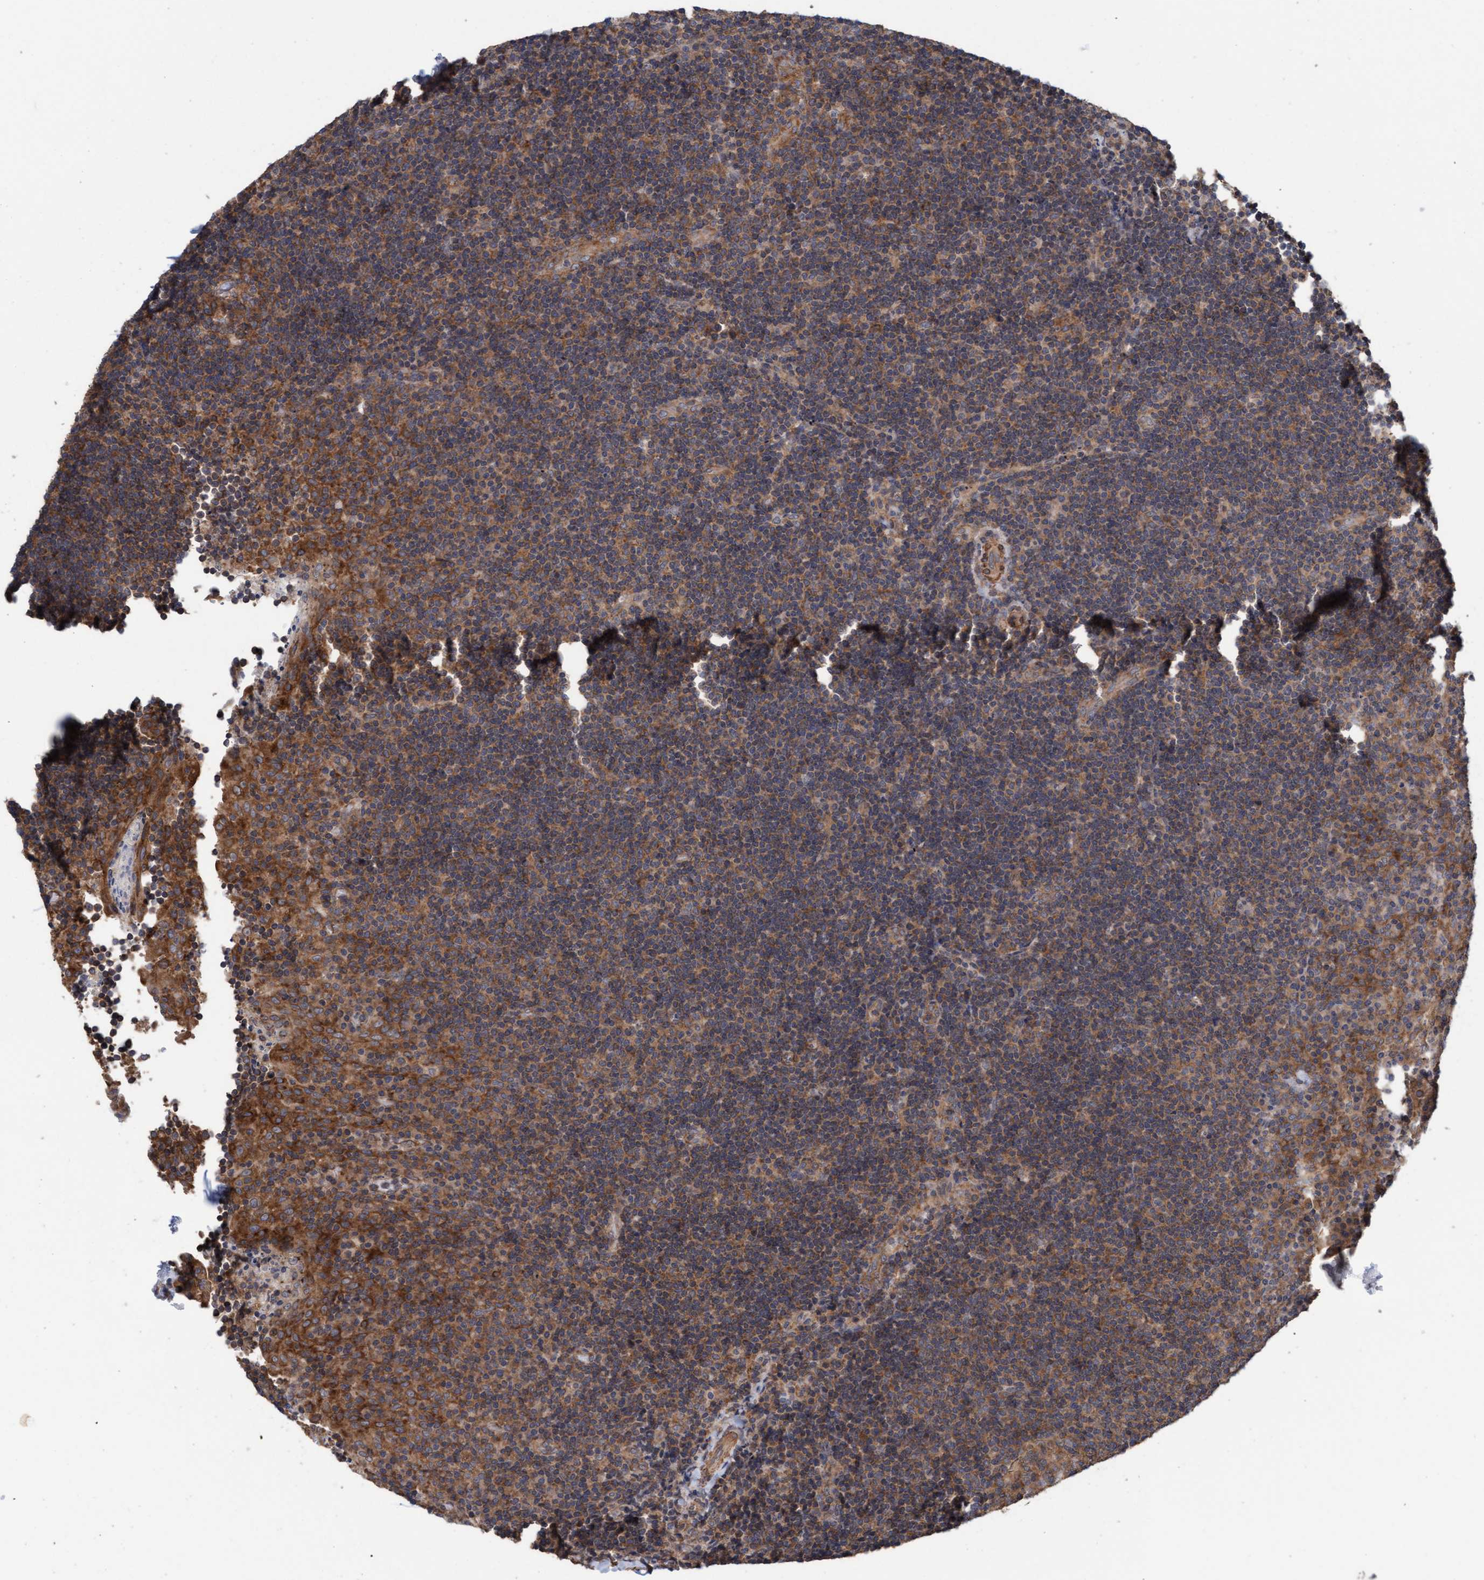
{"staining": {"intensity": "weak", "quantity": ">75%", "location": "cytoplasmic/membranous"}, "tissue": "lymphoma", "cell_type": "Tumor cells", "image_type": "cancer", "snomed": [{"axis": "morphology", "description": "Malignant lymphoma, non-Hodgkin's type, High grade"}, {"axis": "topography", "description": "Tonsil"}], "caption": "Brown immunohistochemical staining in human high-grade malignant lymphoma, non-Hodgkin's type shows weak cytoplasmic/membranous expression in about >75% of tumor cells.", "gene": "FXR2", "patient": {"sex": "female", "age": 36}}